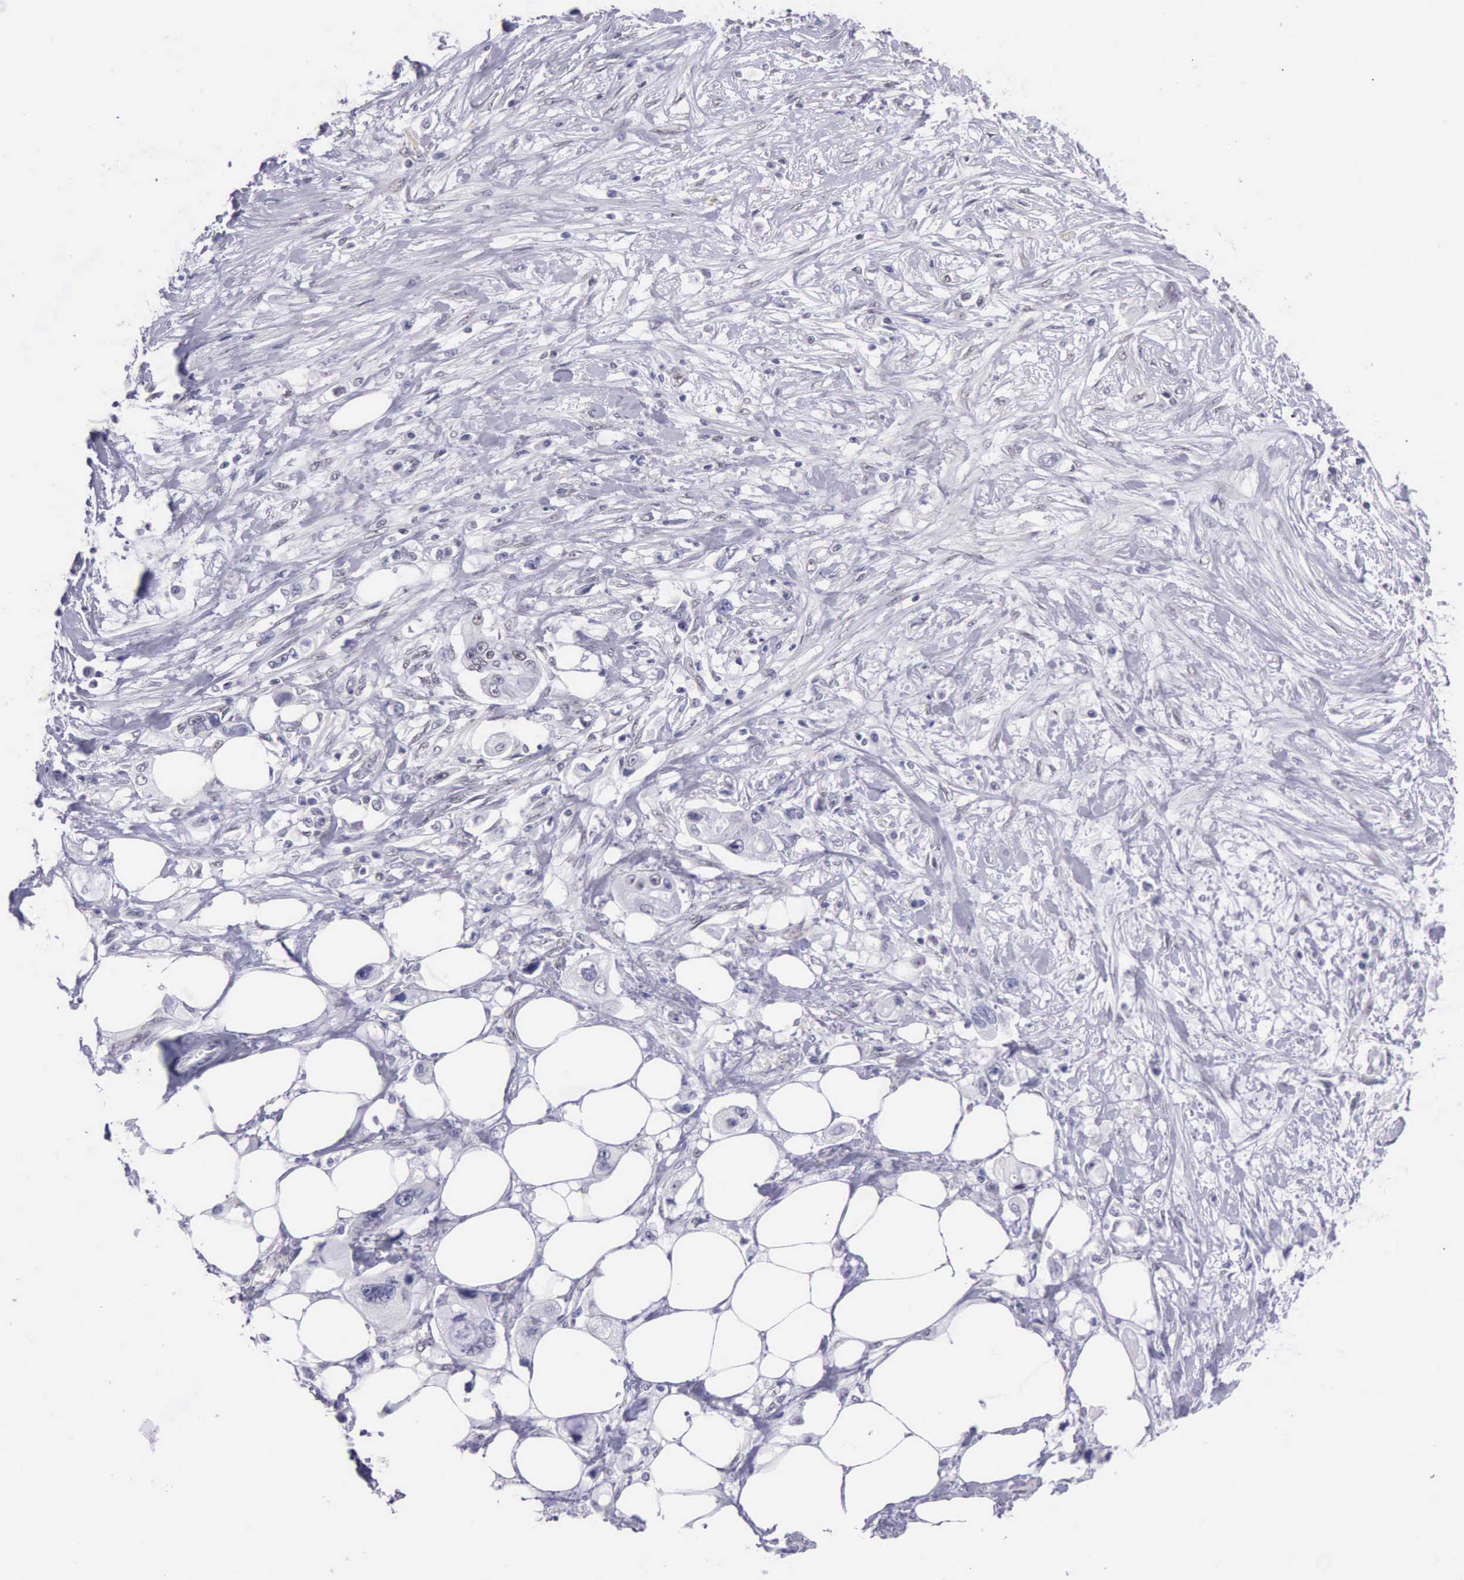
{"staining": {"intensity": "weak", "quantity": "<25%", "location": "nuclear"}, "tissue": "pancreatic cancer", "cell_type": "Tumor cells", "image_type": "cancer", "snomed": [{"axis": "morphology", "description": "Adenocarcinoma, NOS"}, {"axis": "topography", "description": "Pancreas"}, {"axis": "topography", "description": "Stomach, upper"}], "caption": "IHC micrograph of human pancreatic adenocarcinoma stained for a protein (brown), which exhibits no staining in tumor cells. Nuclei are stained in blue.", "gene": "EP300", "patient": {"sex": "male", "age": 77}}